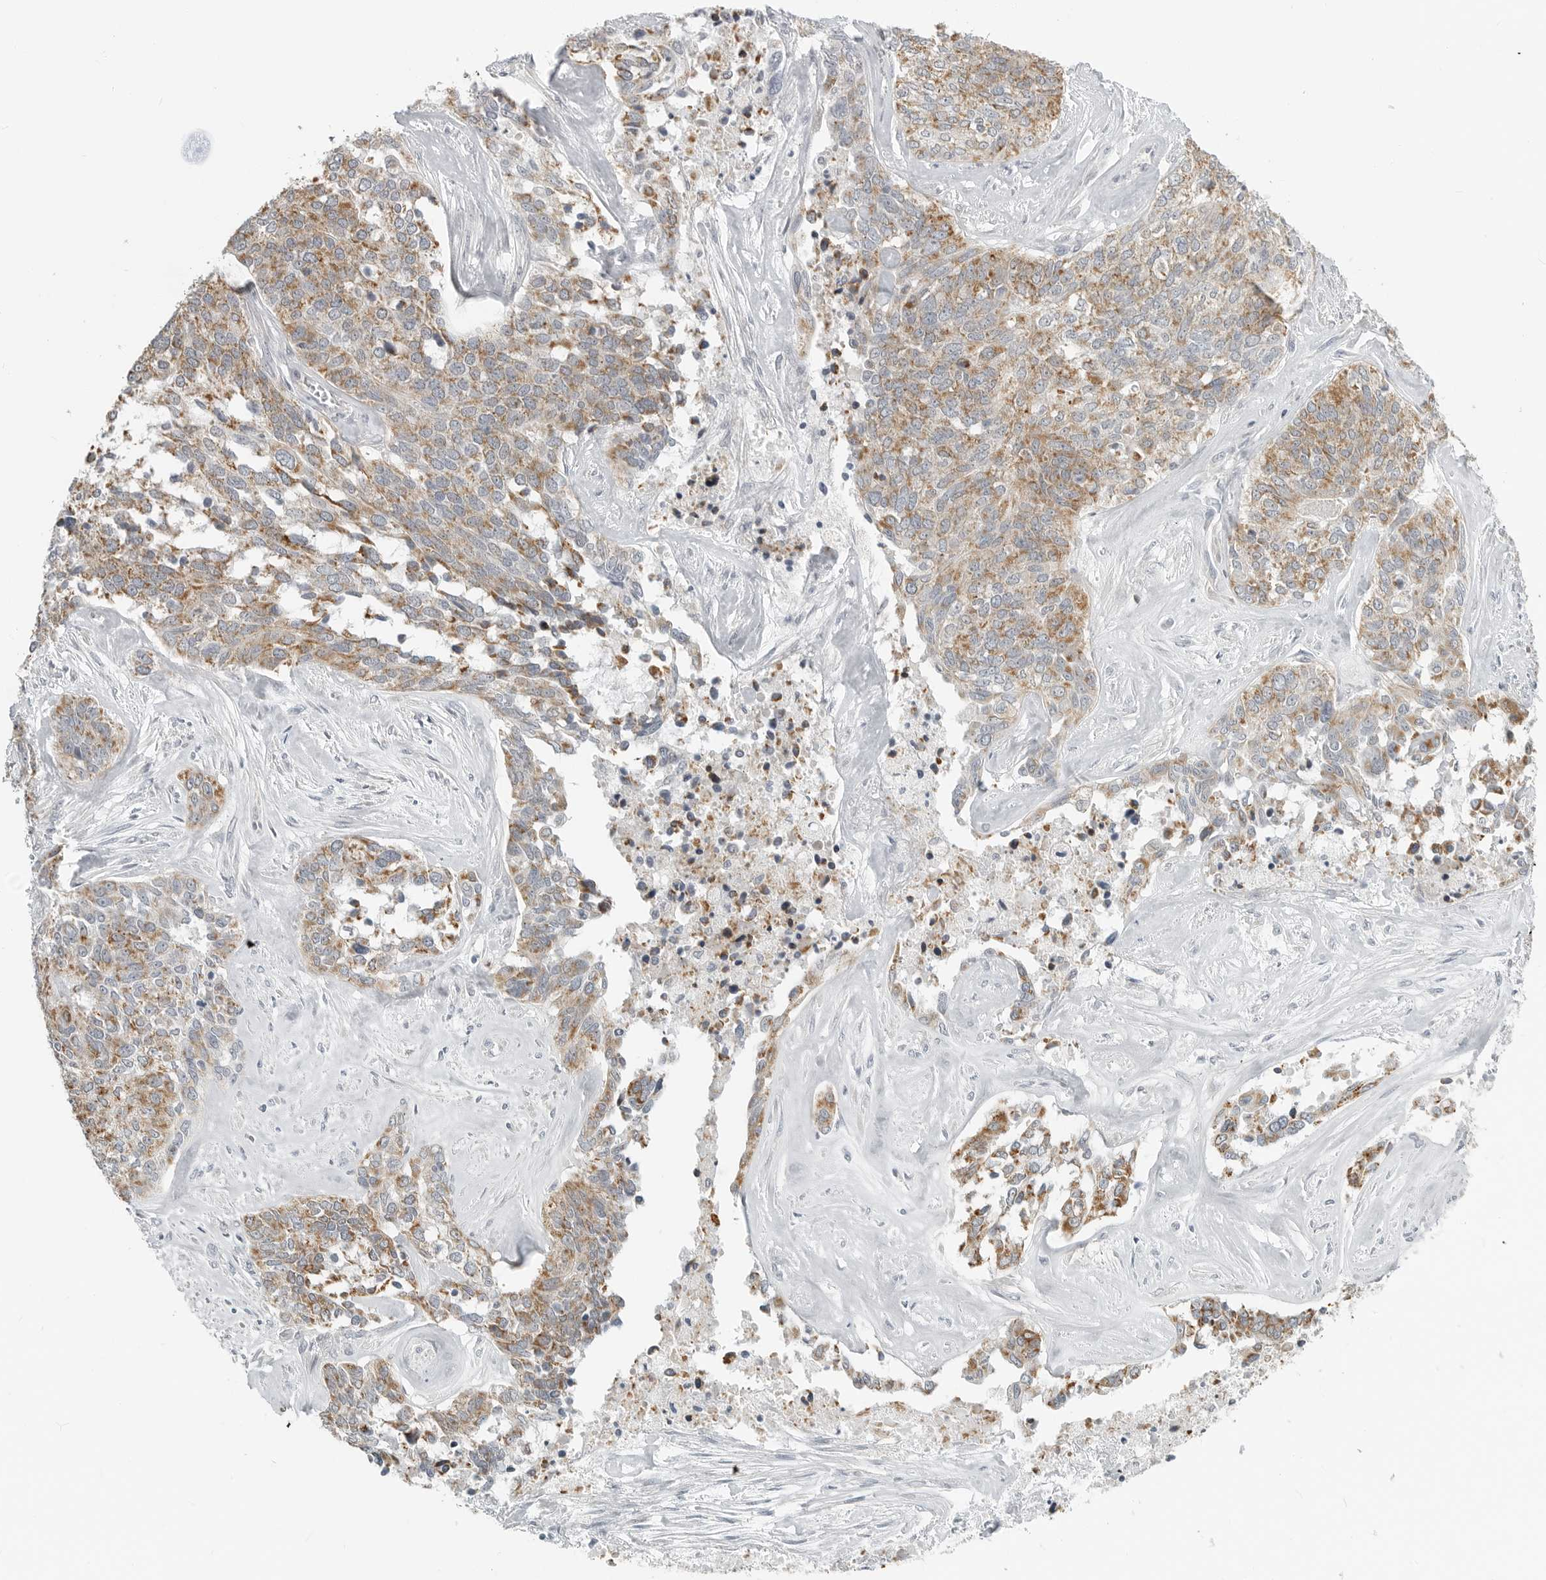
{"staining": {"intensity": "moderate", "quantity": ">75%", "location": "cytoplasmic/membranous"}, "tissue": "ovarian cancer", "cell_type": "Tumor cells", "image_type": "cancer", "snomed": [{"axis": "morphology", "description": "Cystadenocarcinoma, serous, NOS"}, {"axis": "topography", "description": "Ovary"}], "caption": "Immunohistochemical staining of human ovarian cancer demonstrates moderate cytoplasmic/membranous protein positivity in about >75% of tumor cells. The staining was performed using DAB, with brown indicating positive protein expression. Nuclei are stained blue with hematoxylin.", "gene": "IL12RB2", "patient": {"sex": "female", "age": 44}}